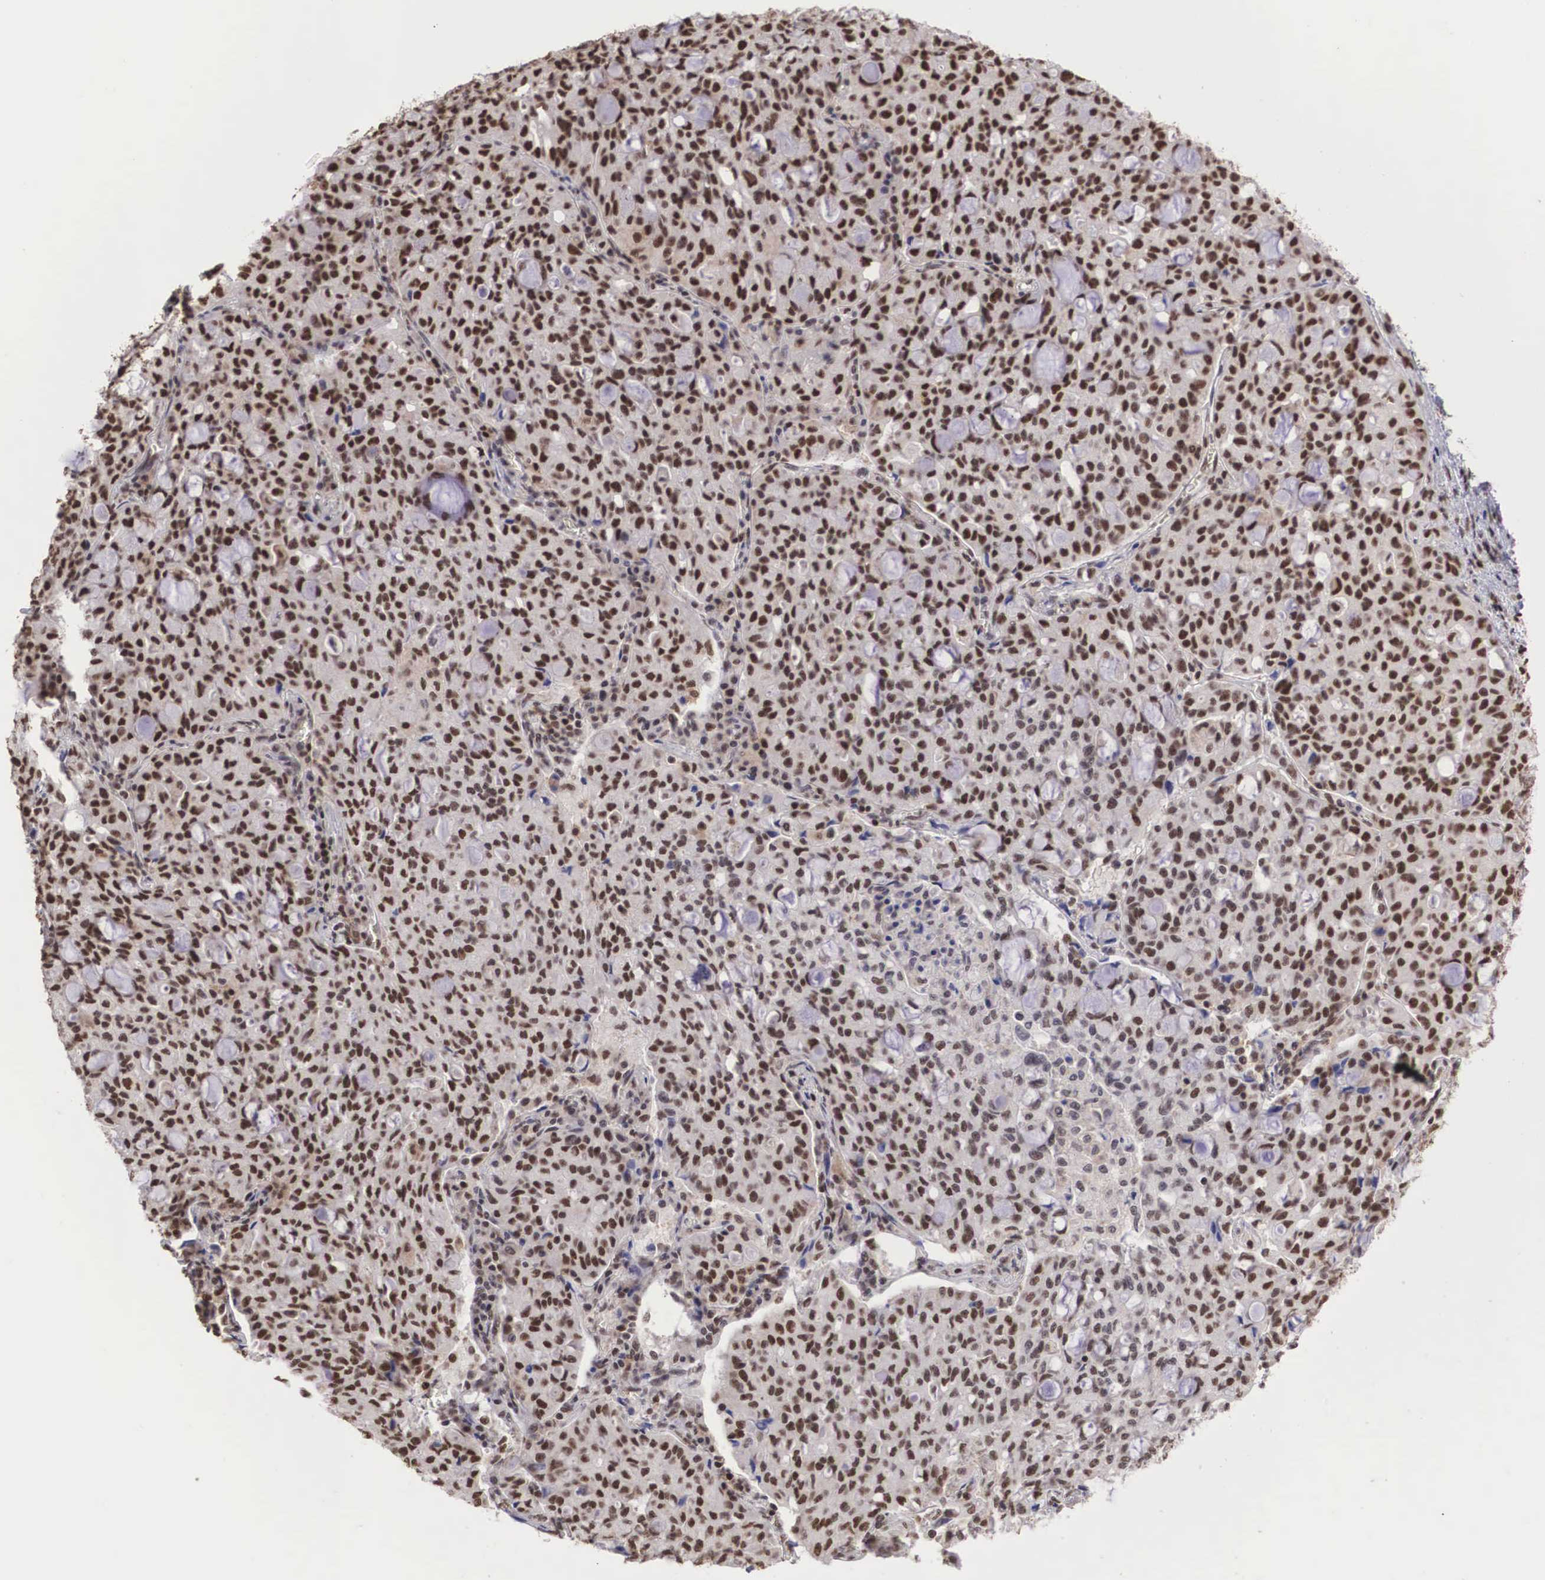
{"staining": {"intensity": "moderate", "quantity": "25%-75%", "location": "nuclear"}, "tissue": "lung cancer", "cell_type": "Tumor cells", "image_type": "cancer", "snomed": [{"axis": "morphology", "description": "Adenocarcinoma, NOS"}, {"axis": "topography", "description": "Lung"}], "caption": "This histopathology image demonstrates immunohistochemistry (IHC) staining of adenocarcinoma (lung), with medium moderate nuclear staining in approximately 25%-75% of tumor cells.", "gene": "HTATSF1", "patient": {"sex": "female", "age": 44}}